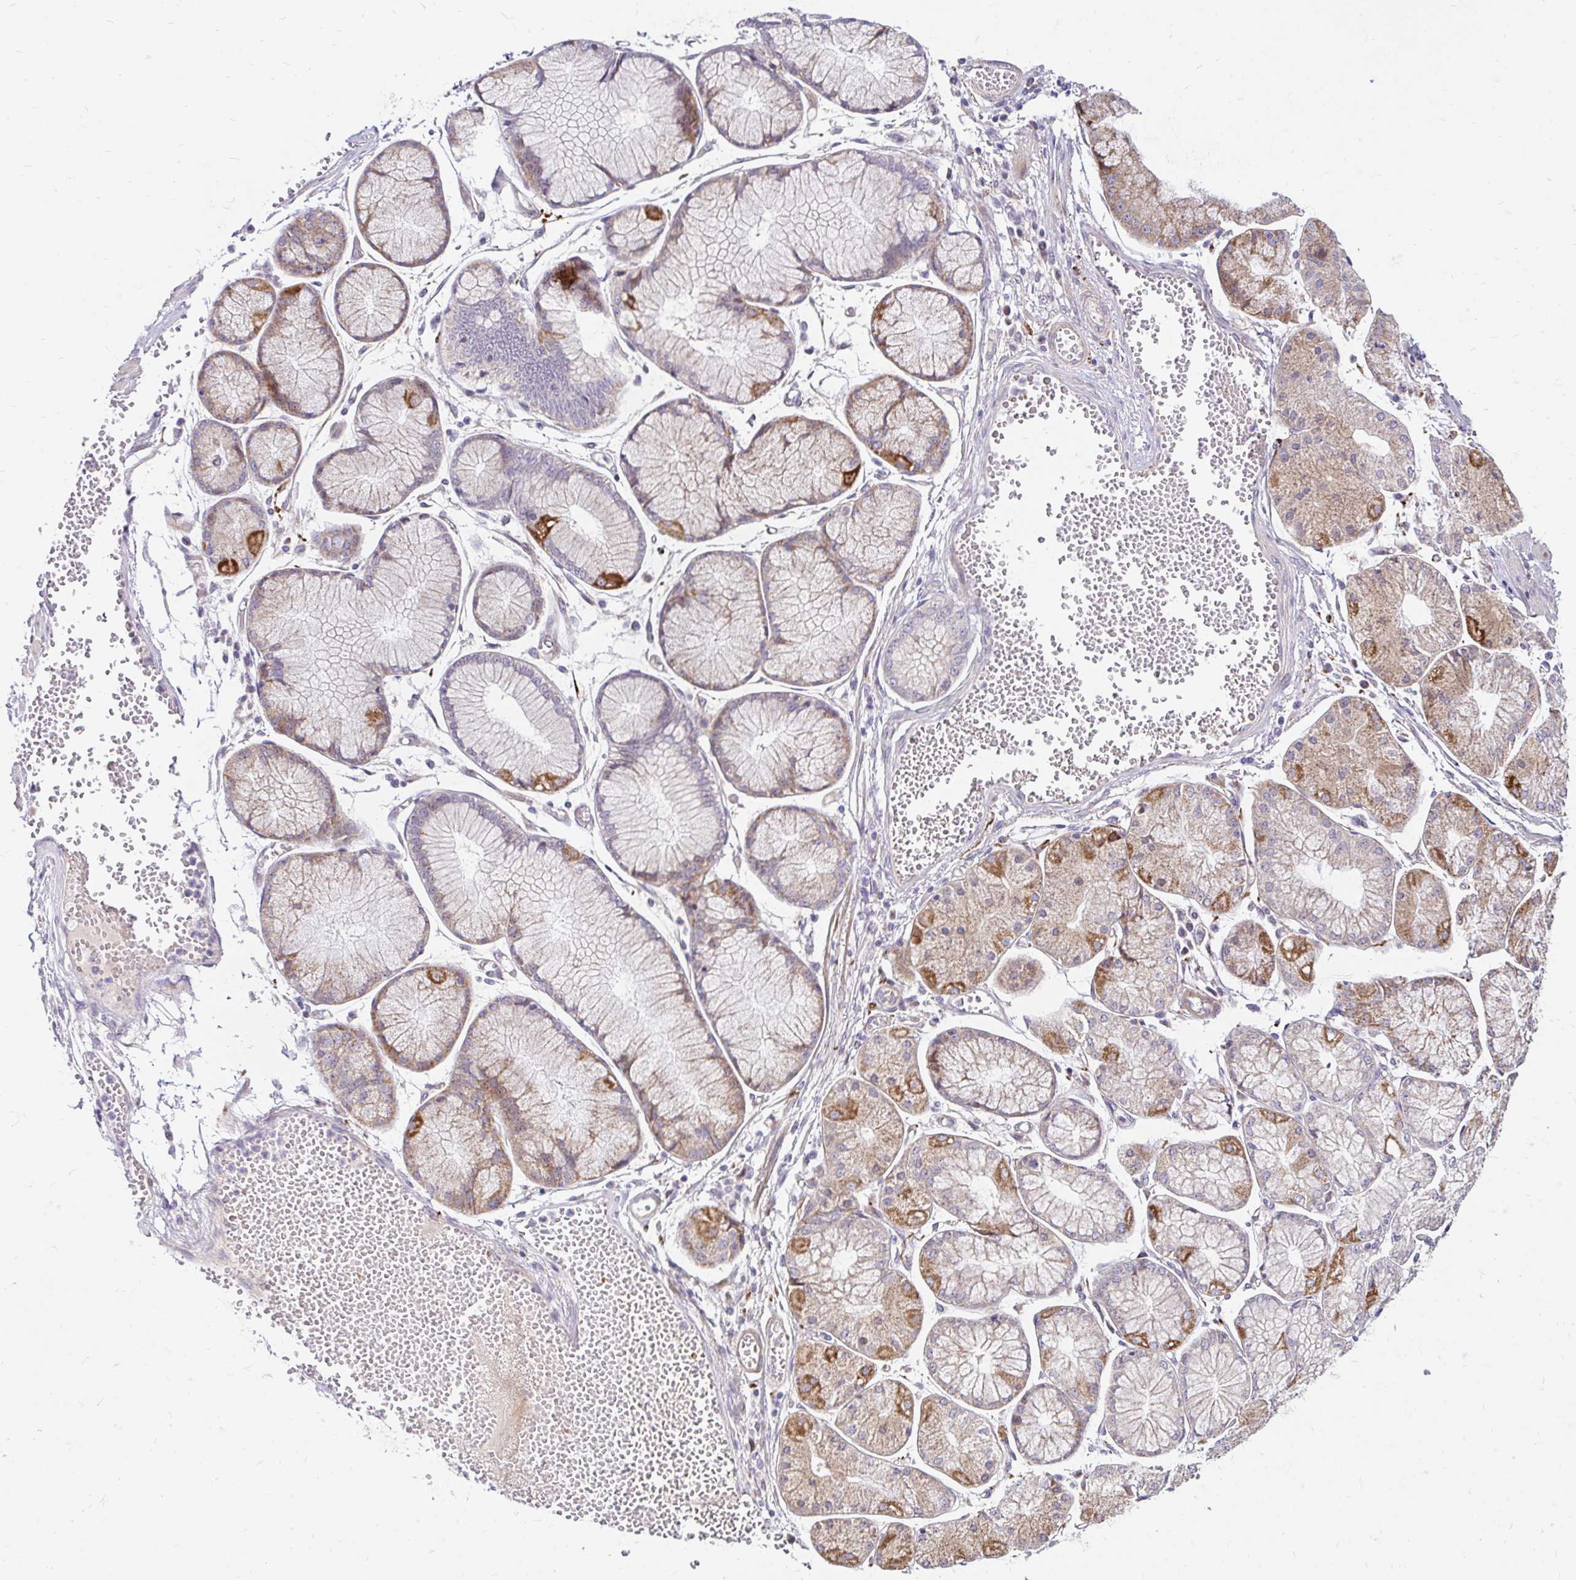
{"staining": {"intensity": "moderate", "quantity": "<25%", "location": "cytoplasmic/membranous"}, "tissue": "stomach cancer", "cell_type": "Tumor cells", "image_type": "cancer", "snomed": [{"axis": "morphology", "description": "Adenocarcinoma, NOS"}, {"axis": "topography", "description": "Stomach, upper"}], "caption": "Immunohistochemical staining of stomach cancer displays low levels of moderate cytoplasmic/membranous positivity in about <25% of tumor cells. The staining is performed using DAB brown chromogen to label protein expression. The nuclei are counter-stained blue using hematoxylin.", "gene": "GUCY1A1", "patient": {"sex": "male", "age": 69}}